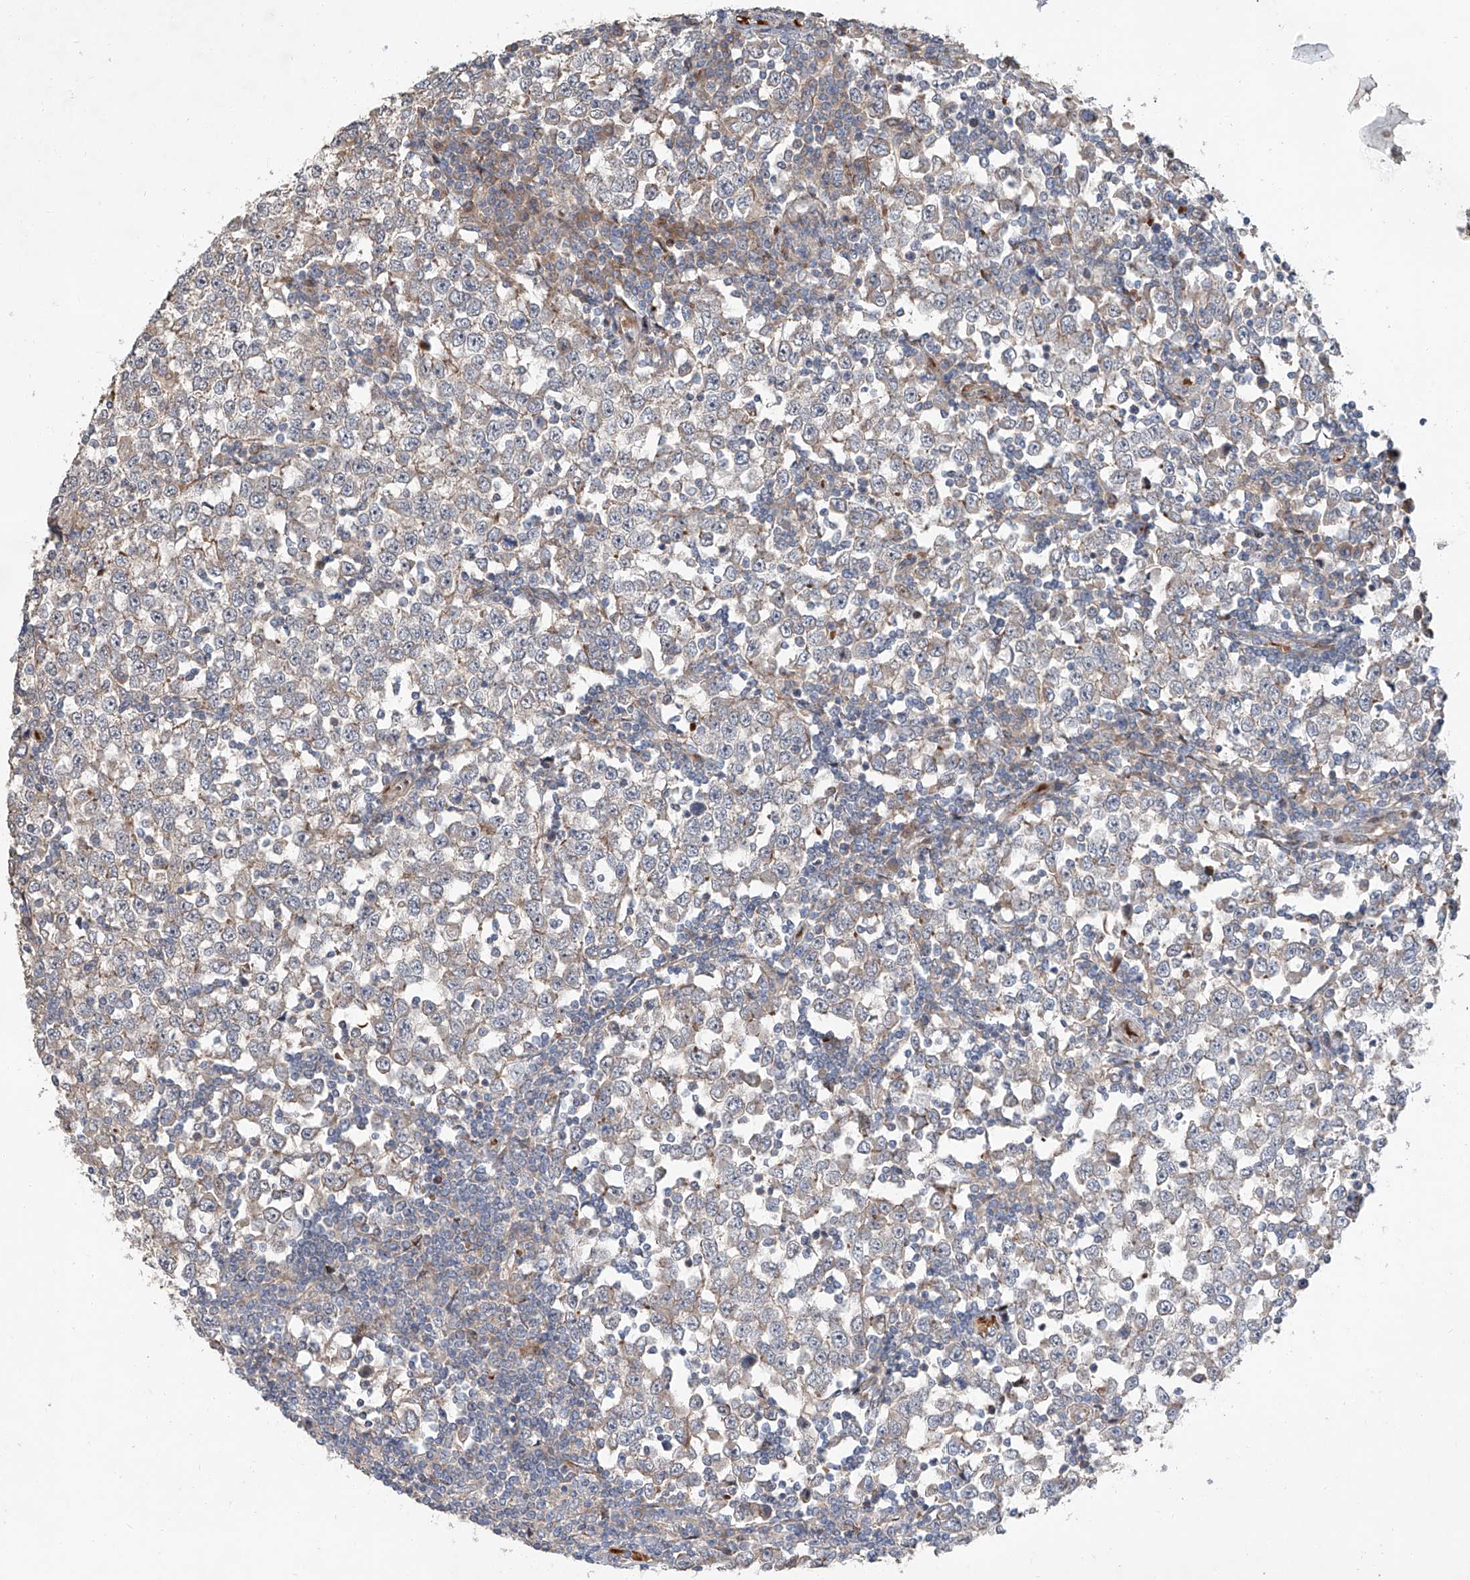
{"staining": {"intensity": "weak", "quantity": "<25%", "location": "cytoplasmic/membranous"}, "tissue": "testis cancer", "cell_type": "Tumor cells", "image_type": "cancer", "snomed": [{"axis": "morphology", "description": "Seminoma, NOS"}, {"axis": "topography", "description": "Testis"}], "caption": "This photomicrograph is of testis cancer stained with immunohistochemistry to label a protein in brown with the nuclei are counter-stained blue. There is no positivity in tumor cells.", "gene": "USF3", "patient": {"sex": "male", "age": 65}}